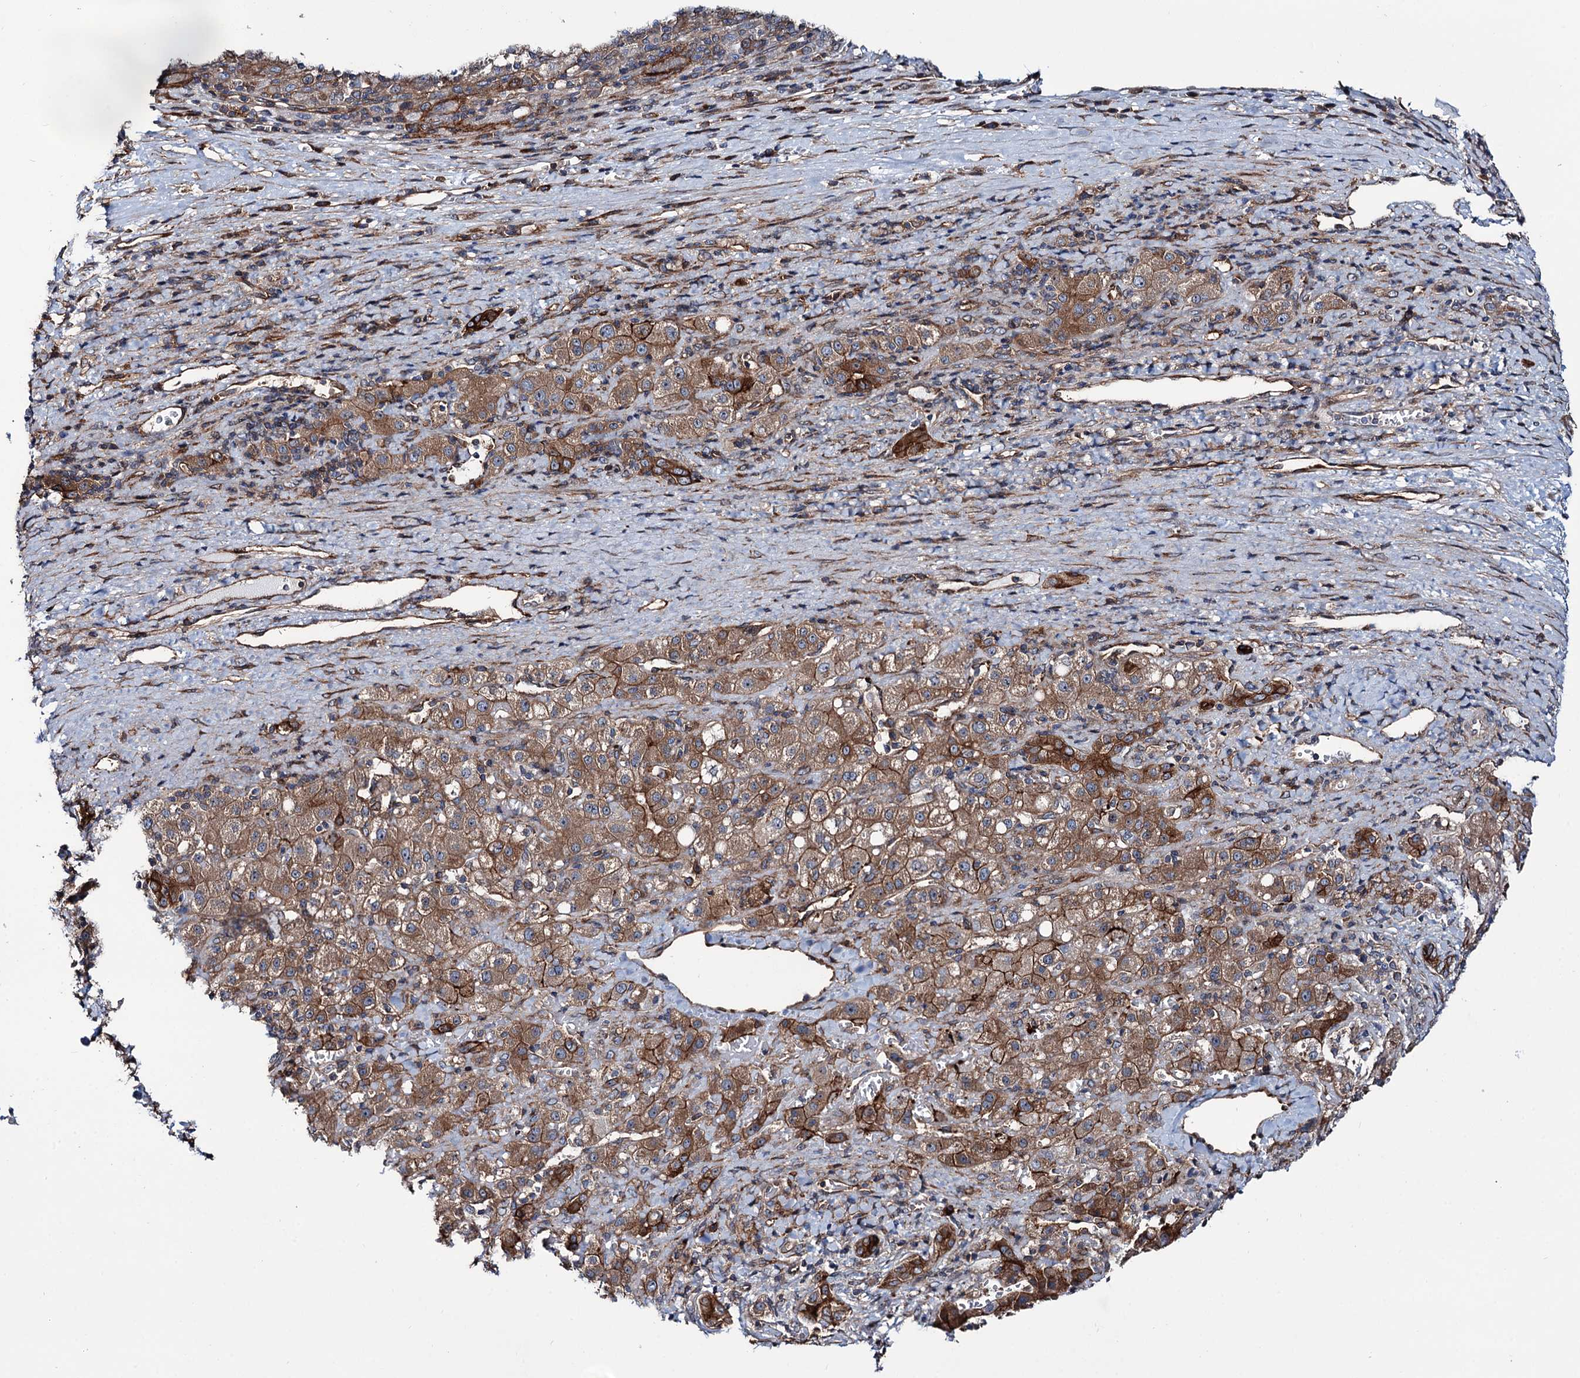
{"staining": {"intensity": "moderate", "quantity": "25%-75%", "location": "cytoplasmic/membranous"}, "tissue": "liver cancer", "cell_type": "Tumor cells", "image_type": "cancer", "snomed": [{"axis": "morphology", "description": "Carcinoma, Hepatocellular, NOS"}, {"axis": "topography", "description": "Liver"}], "caption": "Immunohistochemical staining of liver cancer demonstrates medium levels of moderate cytoplasmic/membranous positivity in about 25%-75% of tumor cells.", "gene": "PTDSS2", "patient": {"sex": "female", "age": 58}}